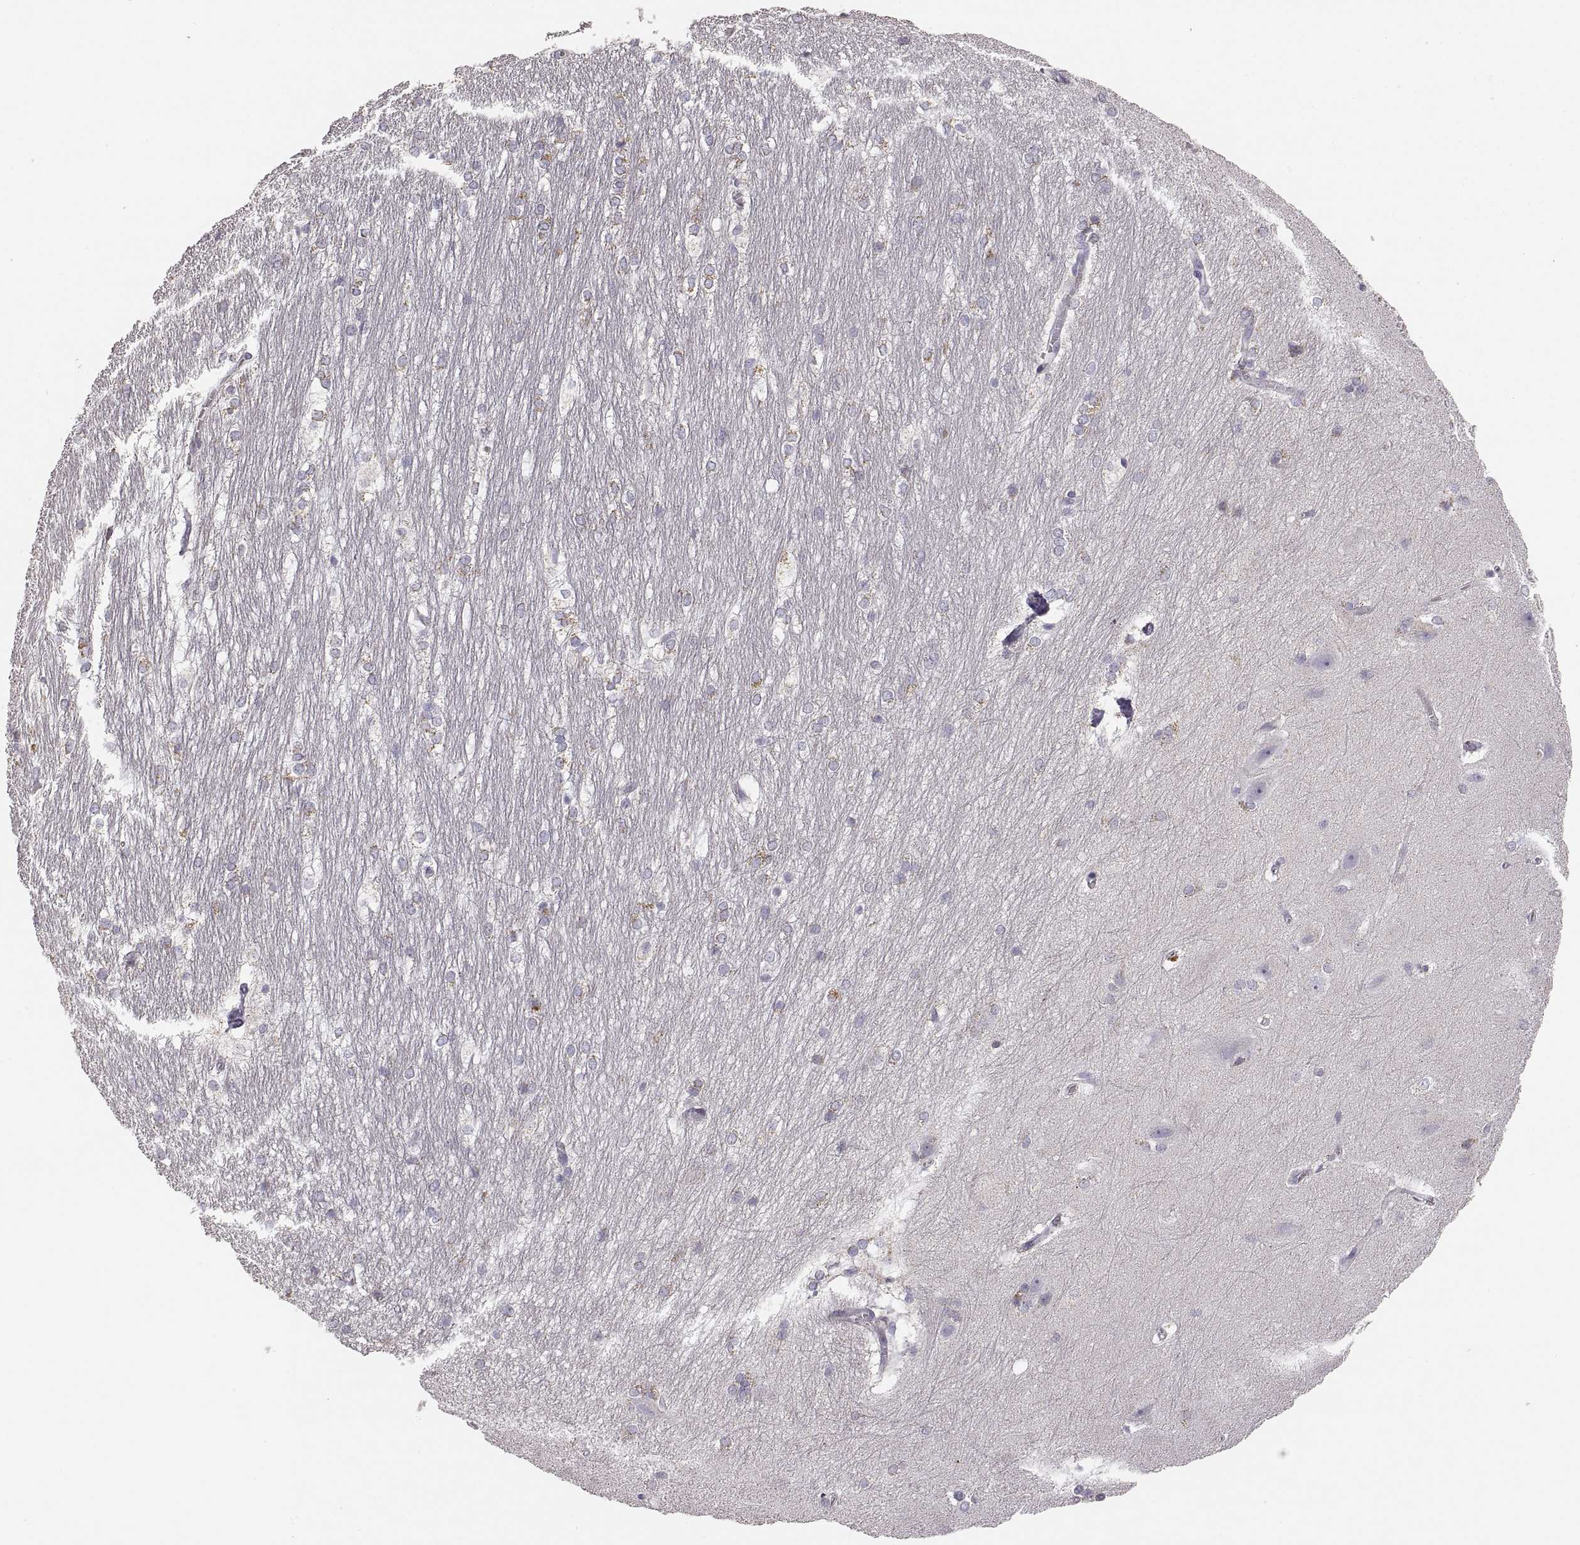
{"staining": {"intensity": "negative", "quantity": "none", "location": "none"}, "tissue": "hippocampus", "cell_type": "Glial cells", "image_type": "normal", "snomed": [{"axis": "morphology", "description": "Normal tissue, NOS"}, {"axis": "topography", "description": "Cerebral cortex"}, {"axis": "topography", "description": "Hippocampus"}], "caption": "This is an immunohistochemistry image of unremarkable hippocampus. There is no expression in glial cells.", "gene": "RDH13", "patient": {"sex": "female", "age": 19}}